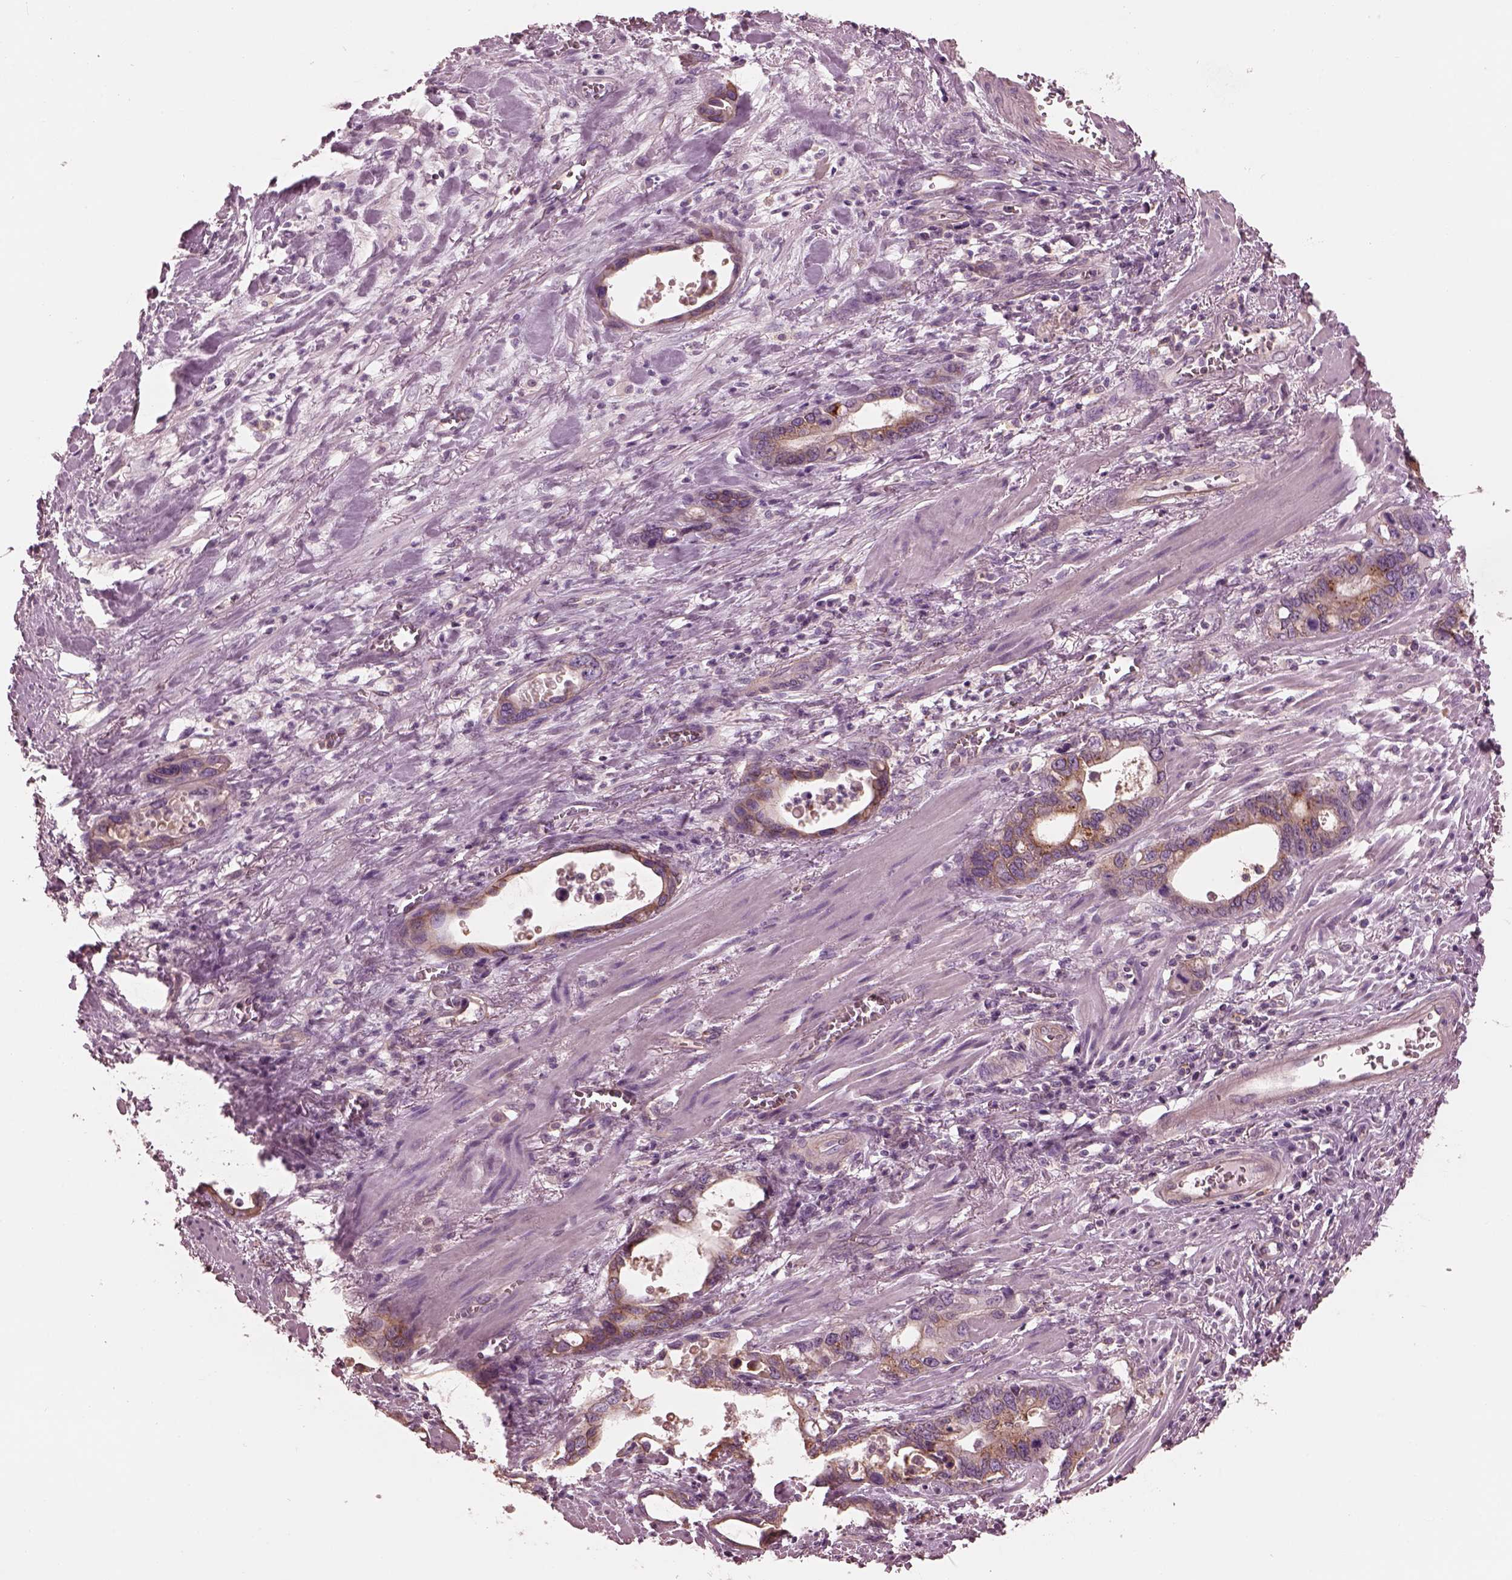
{"staining": {"intensity": "weak", "quantity": "<25%", "location": "cytoplasmic/membranous"}, "tissue": "stomach cancer", "cell_type": "Tumor cells", "image_type": "cancer", "snomed": [{"axis": "morphology", "description": "Normal tissue, NOS"}, {"axis": "morphology", "description": "Adenocarcinoma, NOS"}, {"axis": "topography", "description": "Esophagus"}, {"axis": "topography", "description": "Stomach, upper"}], "caption": "High magnification brightfield microscopy of adenocarcinoma (stomach) stained with DAB (brown) and counterstained with hematoxylin (blue): tumor cells show no significant expression.", "gene": "ELAPOR1", "patient": {"sex": "male", "age": 74}}